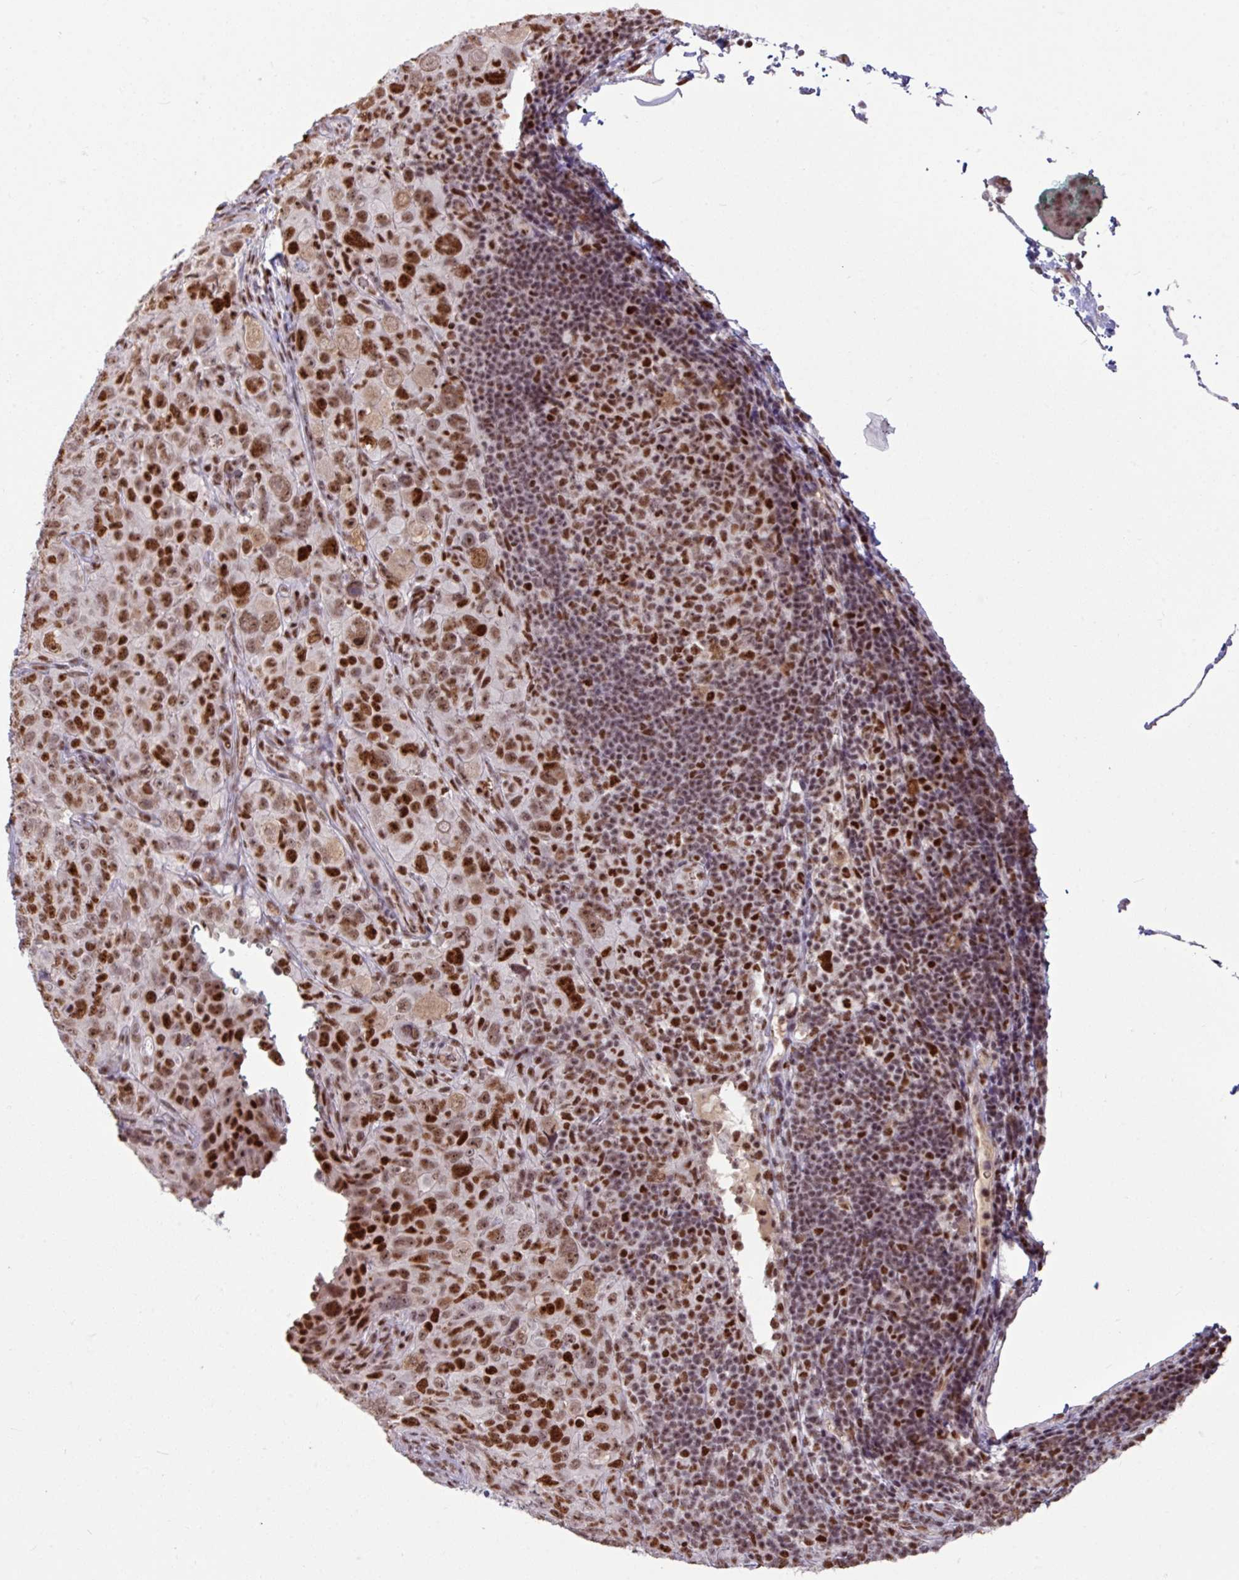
{"staining": {"intensity": "strong", "quantity": ">75%", "location": "nuclear"}, "tissue": "pancreatic cancer", "cell_type": "Tumor cells", "image_type": "cancer", "snomed": [{"axis": "morphology", "description": "Adenocarcinoma, NOS"}, {"axis": "topography", "description": "Pancreas"}], "caption": "Pancreatic cancer (adenocarcinoma) tissue demonstrates strong nuclear staining in about >75% of tumor cells, visualized by immunohistochemistry.", "gene": "TDG", "patient": {"sex": "male", "age": 68}}